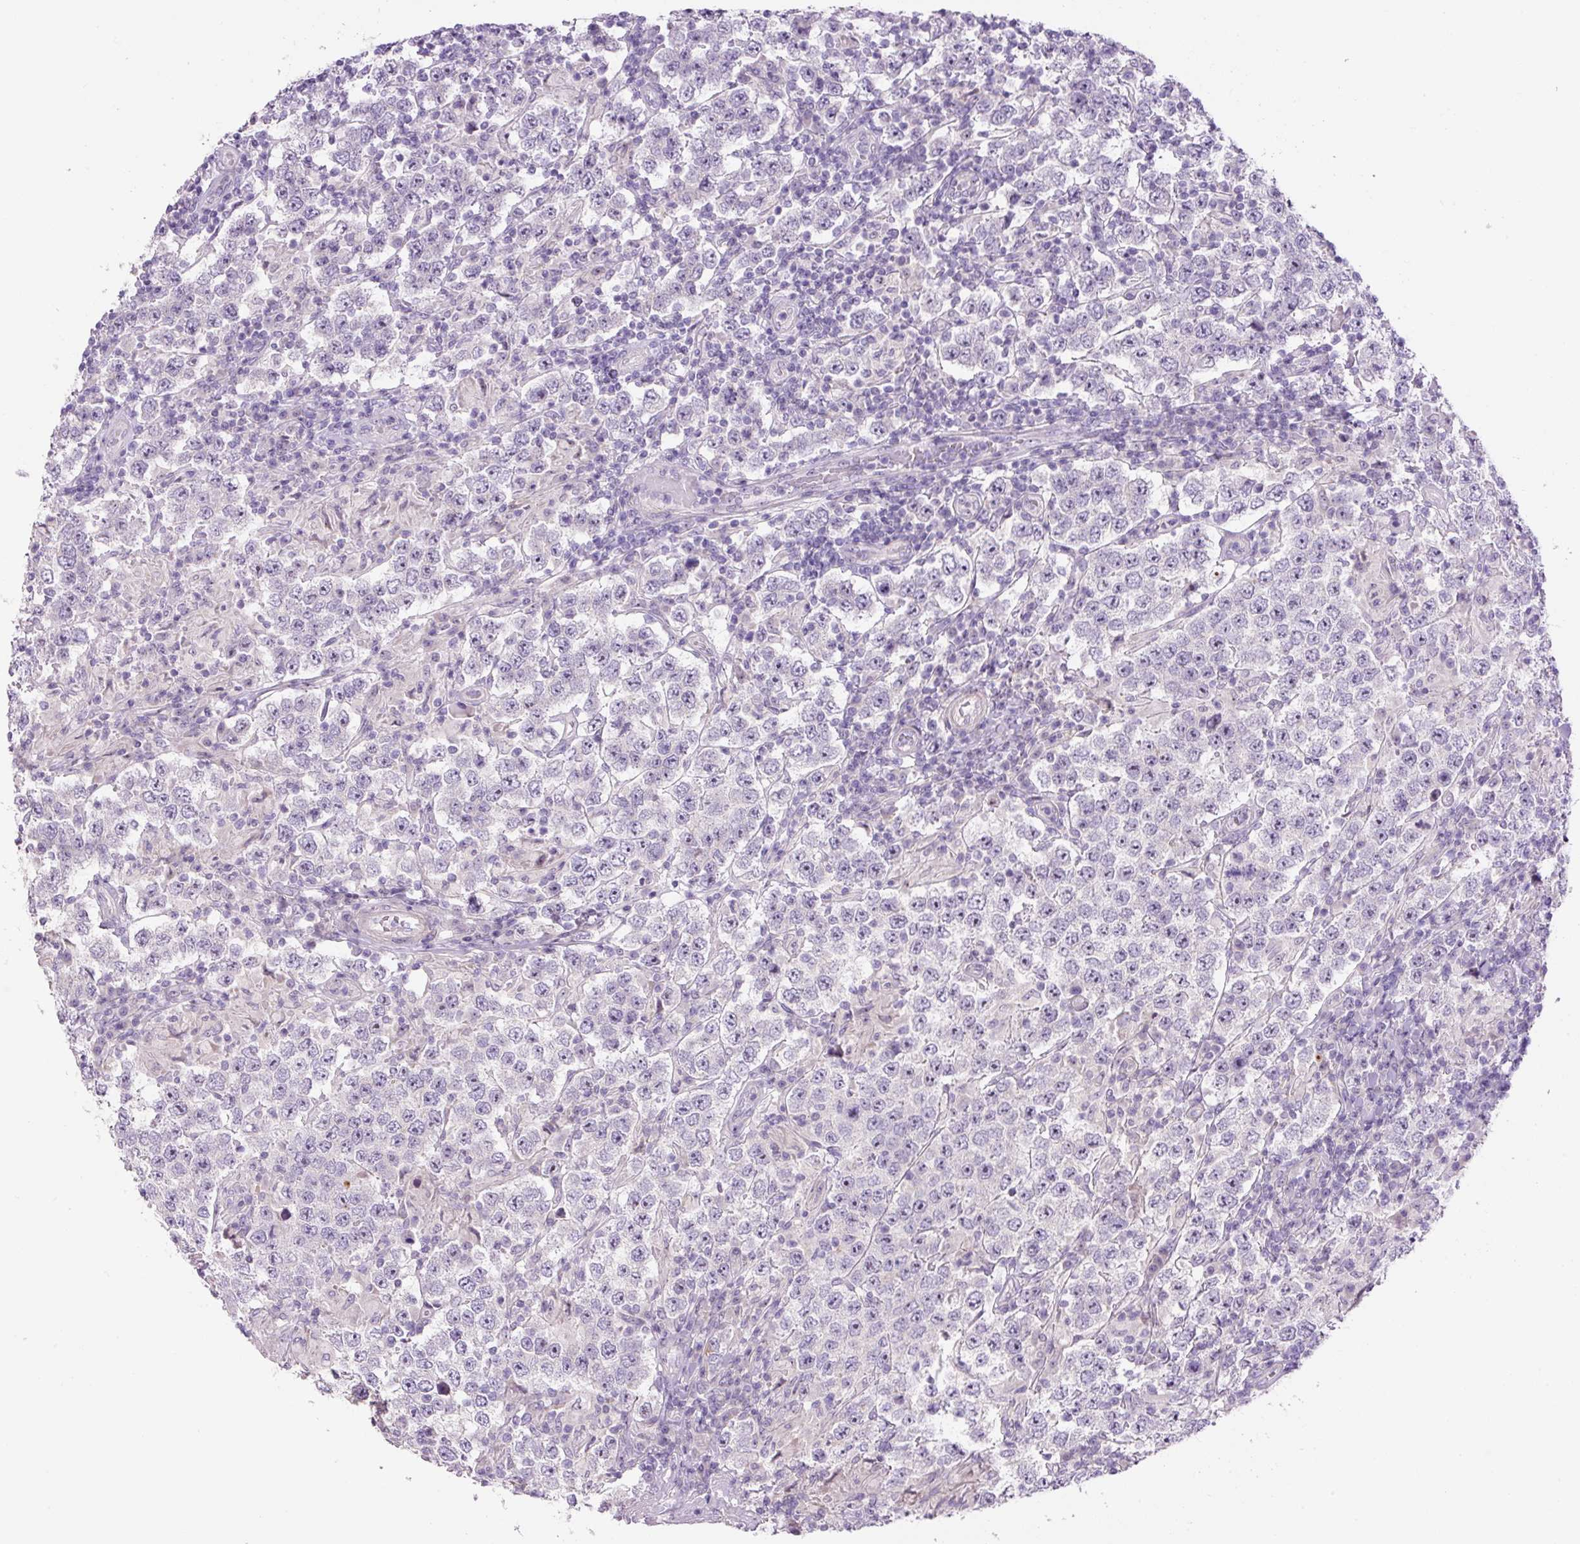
{"staining": {"intensity": "negative", "quantity": "none", "location": "none"}, "tissue": "testis cancer", "cell_type": "Tumor cells", "image_type": "cancer", "snomed": [{"axis": "morphology", "description": "Normal tissue, NOS"}, {"axis": "morphology", "description": "Urothelial carcinoma, High grade"}, {"axis": "morphology", "description": "Seminoma, NOS"}, {"axis": "morphology", "description": "Carcinoma, Embryonal, NOS"}, {"axis": "topography", "description": "Urinary bladder"}, {"axis": "topography", "description": "Testis"}], "caption": "There is no significant expression in tumor cells of embryonal carcinoma (testis).", "gene": "TMEM151B", "patient": {"sex": "male", "age": 41}}